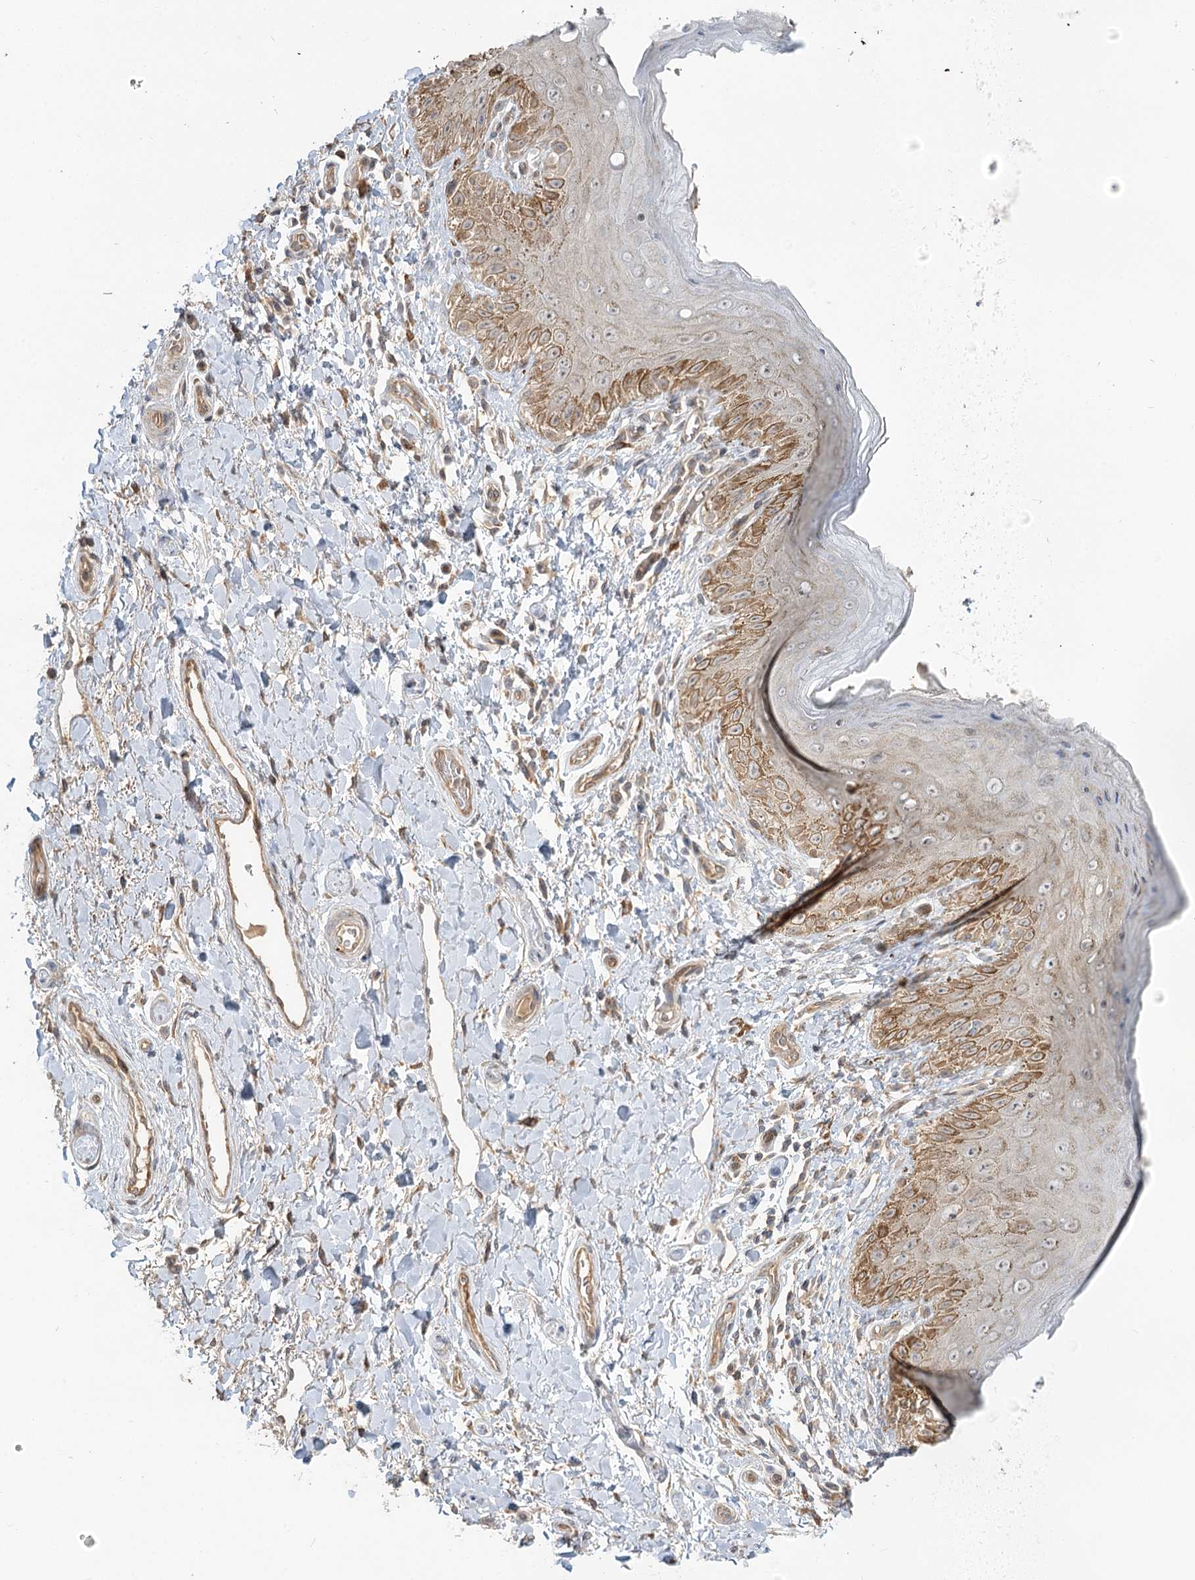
{"staining": {"intensity": "moderate", "quantity": "25%-75%", "location": "cytoplasmic/membranous"}, "tissue": "skin", "cell_type": "Epidermal cells", "image_type": "normal", "snomed": [{"axis": "morphology", "description": "Normal tissue, NOS"}, {"axis": "topography", "description": "Anal"}], "caption": "This is a histology image of immunohistochemistry (IHC) staining of unremarkable skin, which shows moderate staining in the cytoplasmic/membranous of epidermal cells.", "gene": "GUCY2C", "patient": {"sex": "male", "age": 44}}